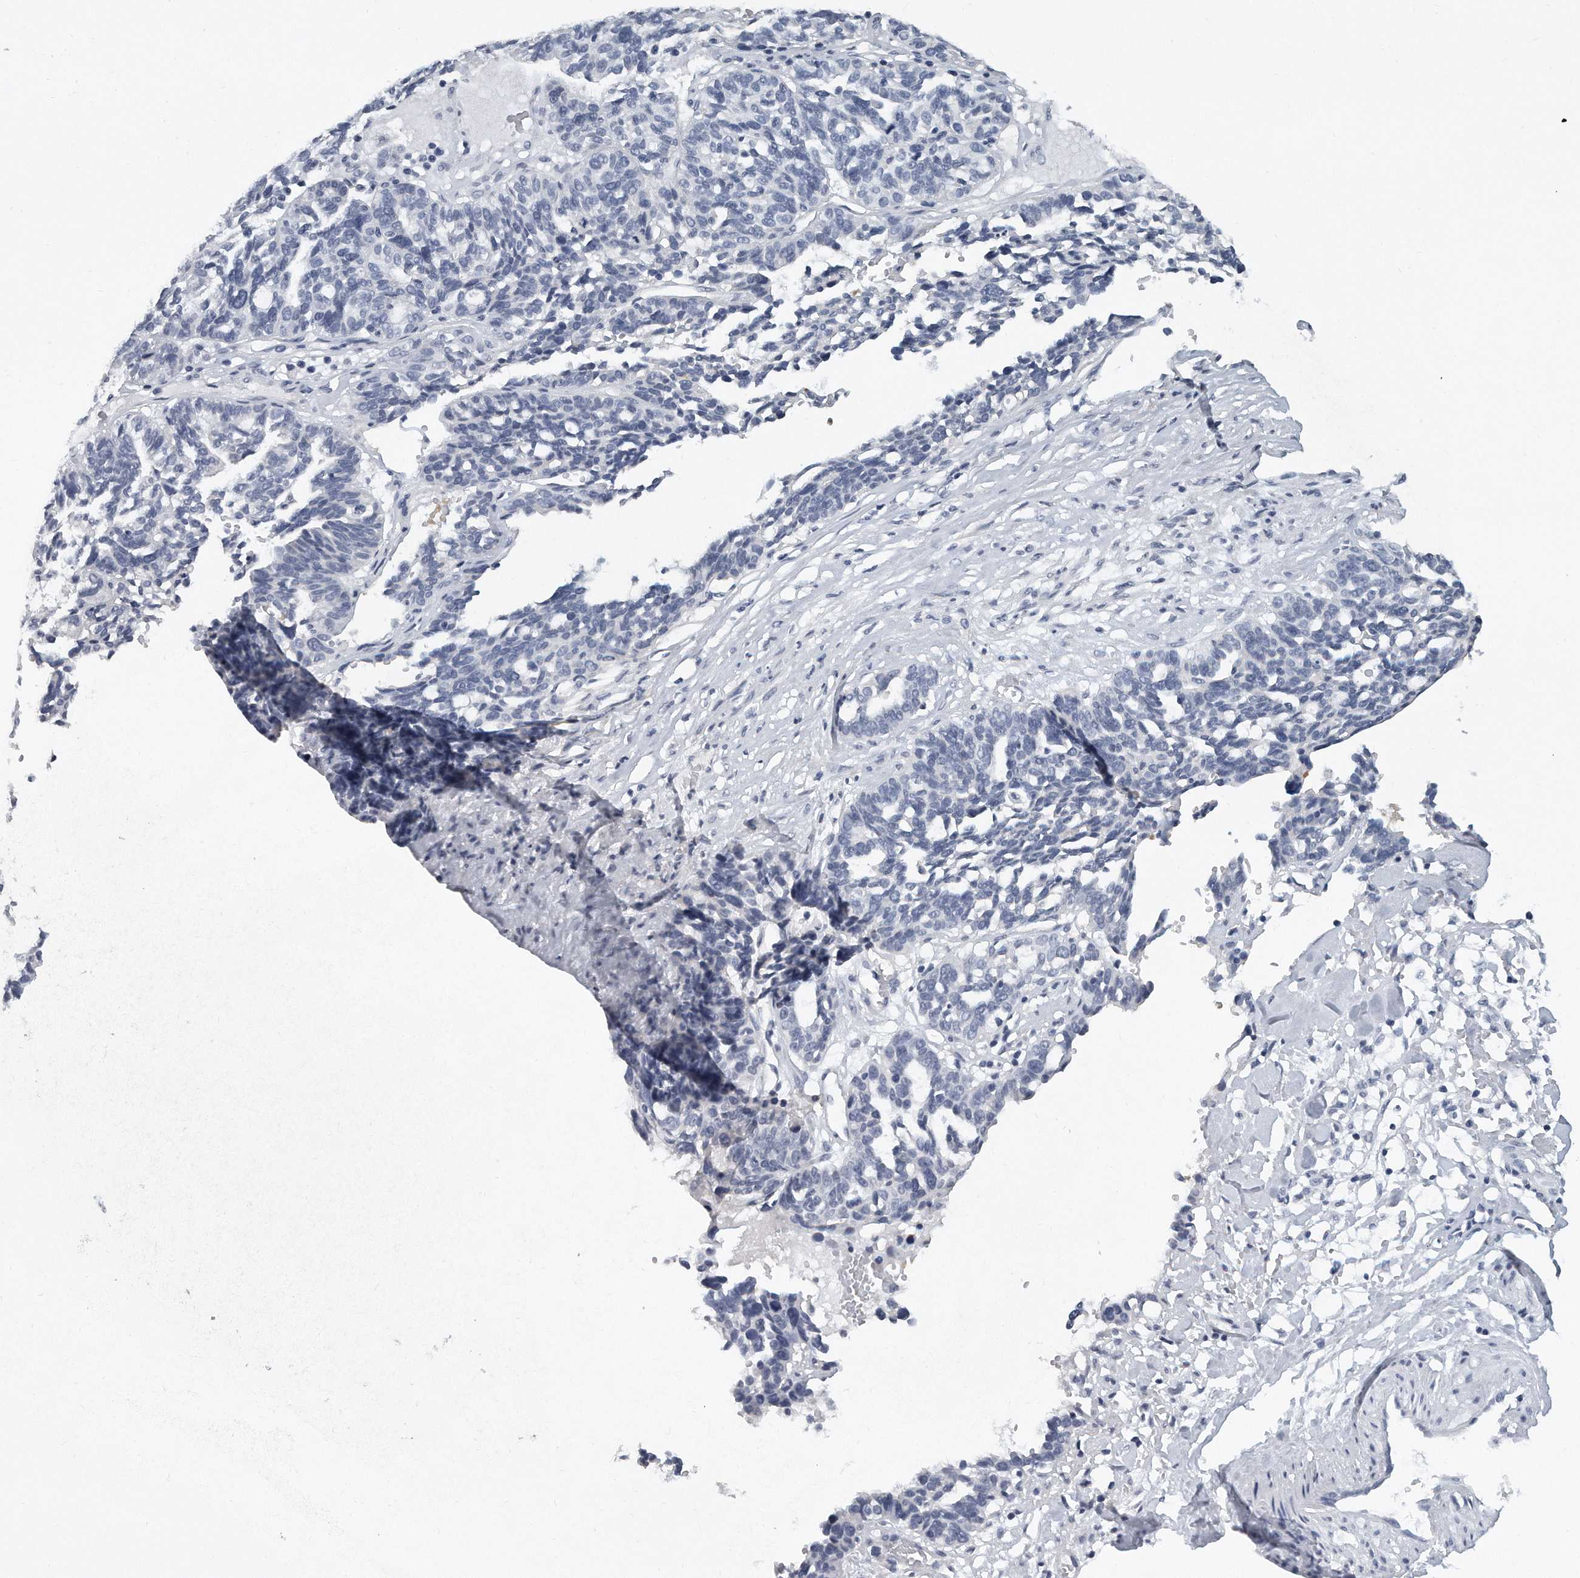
{"staining": {"intensity": "negative", "quantity": "none", "location": "none"}, "tissue": "ovarian cancer", "cell_type": "Tumor cells", "image_type": "cancer", "snomed": [{"axis": "morphology", "description": "Cystadenocarcinoma, serous, NOS"}, {"axis": "topography", "description": "Ovary"}], "caption": "Tumor cells show no significant protein positivity in serous cystadenocarcinoma (ovarian). Brightfield microscopy of immunohistochemistry (IHC) stained with DAB (3,3'-diaminobenzidine) (brown) and hematoxylin (blue), captured at high magnification.", "gene": "KLHL7", "patient": {"sex": "female", "age": 59}}